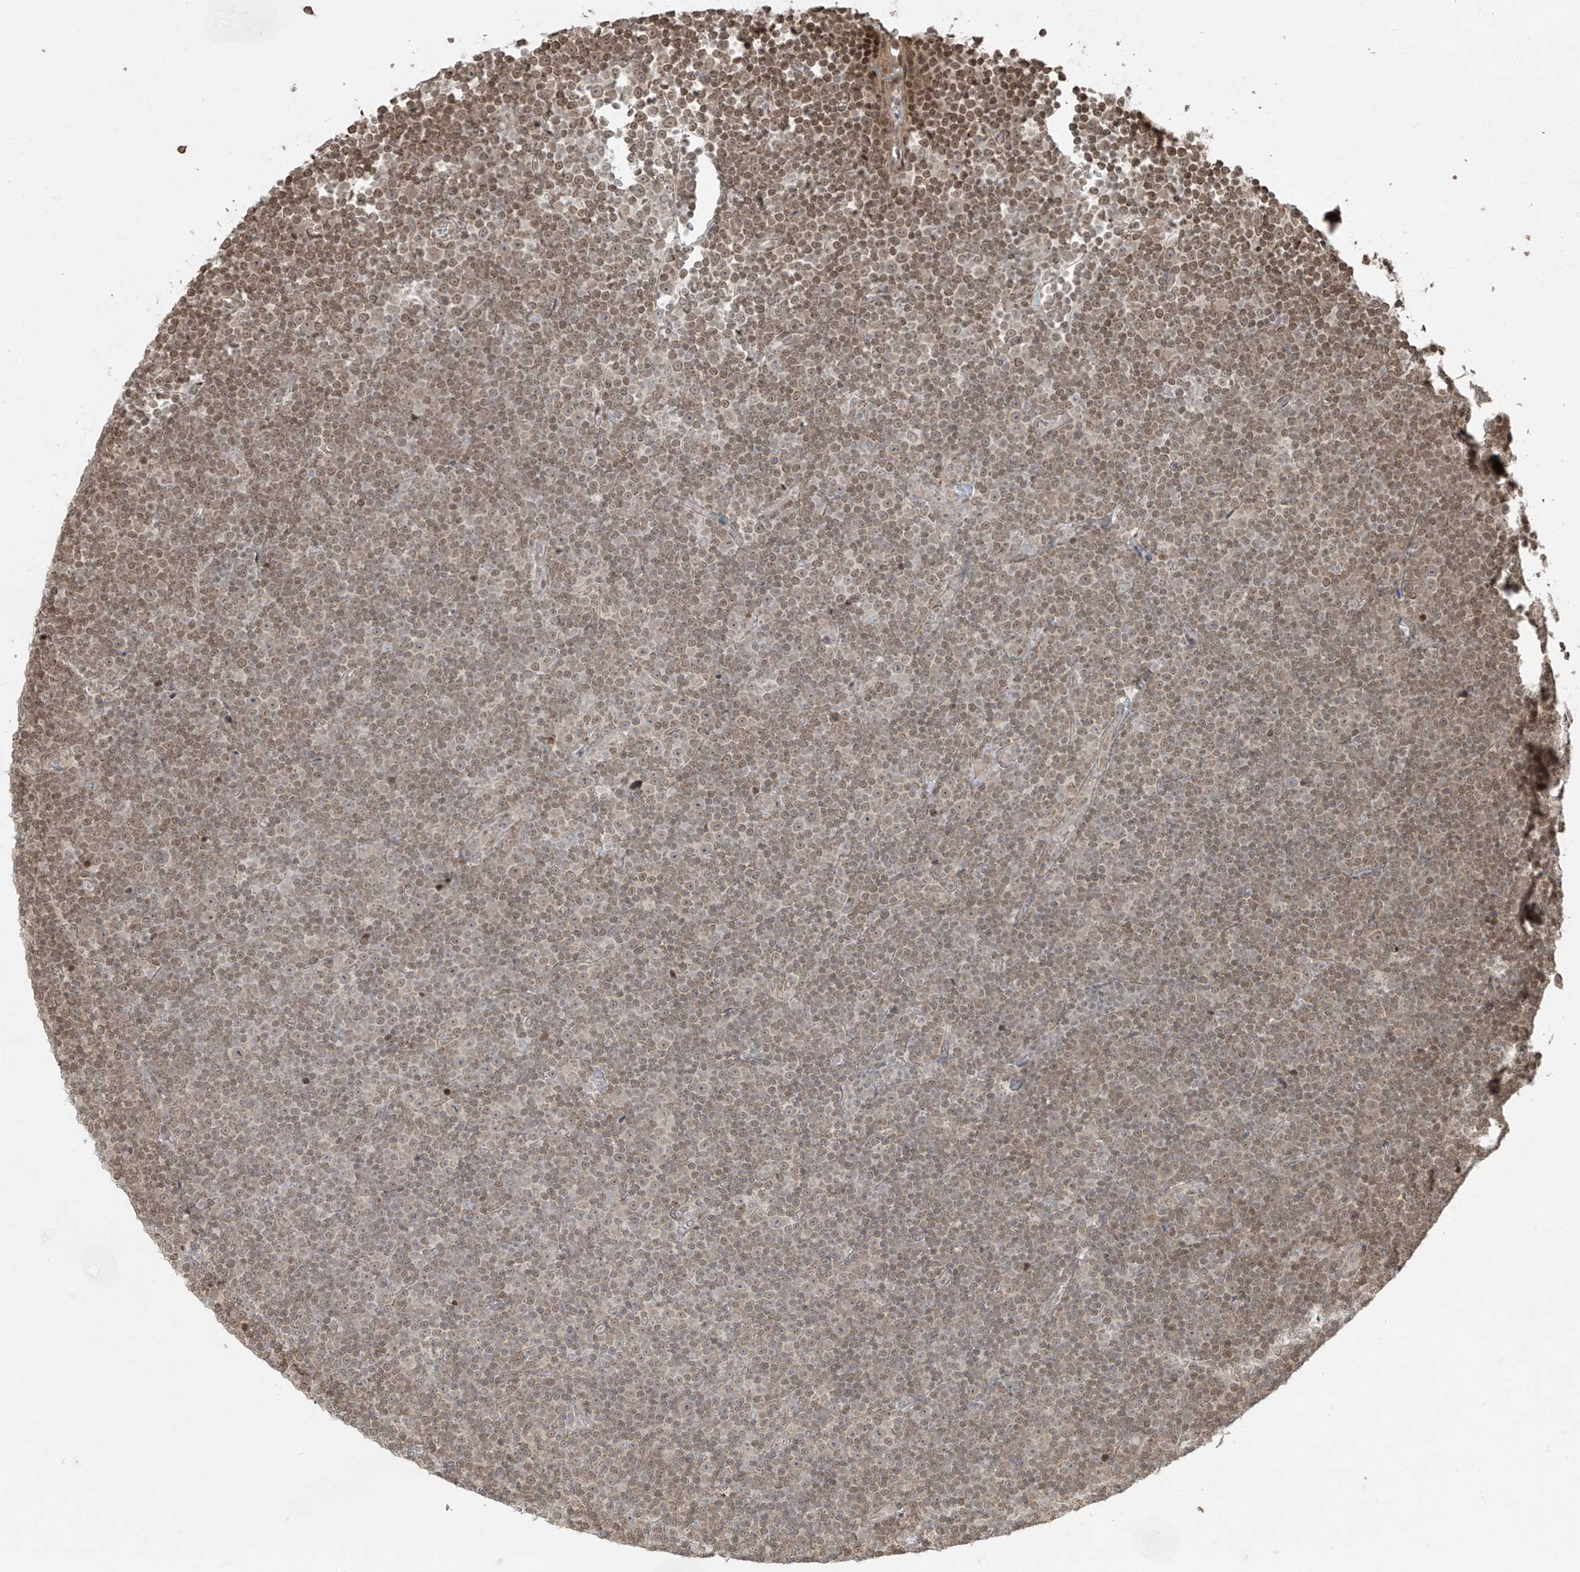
{"staining": {"intensity": "moderate", "quantity": "25%-75%", "location": "nuclear"}, "tissue": "lymphoma", "cell_type": "Tumor cells", "image_type": "cancer", "snomed": [{"axis": "morphology", "description": "Malignant lymphoma, non-Hodgkin's type, Low grade"}, {"axis": "topography", "description": "Lymph node"}], "caption": "Immunohistochemistry micrograph of neoplastic tissue: human low-grade malignant lymphoma, non-Hodgkin's type stained using immunohistochemistry (IHC) reveals medium levels of moderate protein expression localized specifically in the nuclear of tumor cells, appearing as a nuclear brown color.", "gene": "TTC22", "patient": {"sex": "female", "age": 67}}